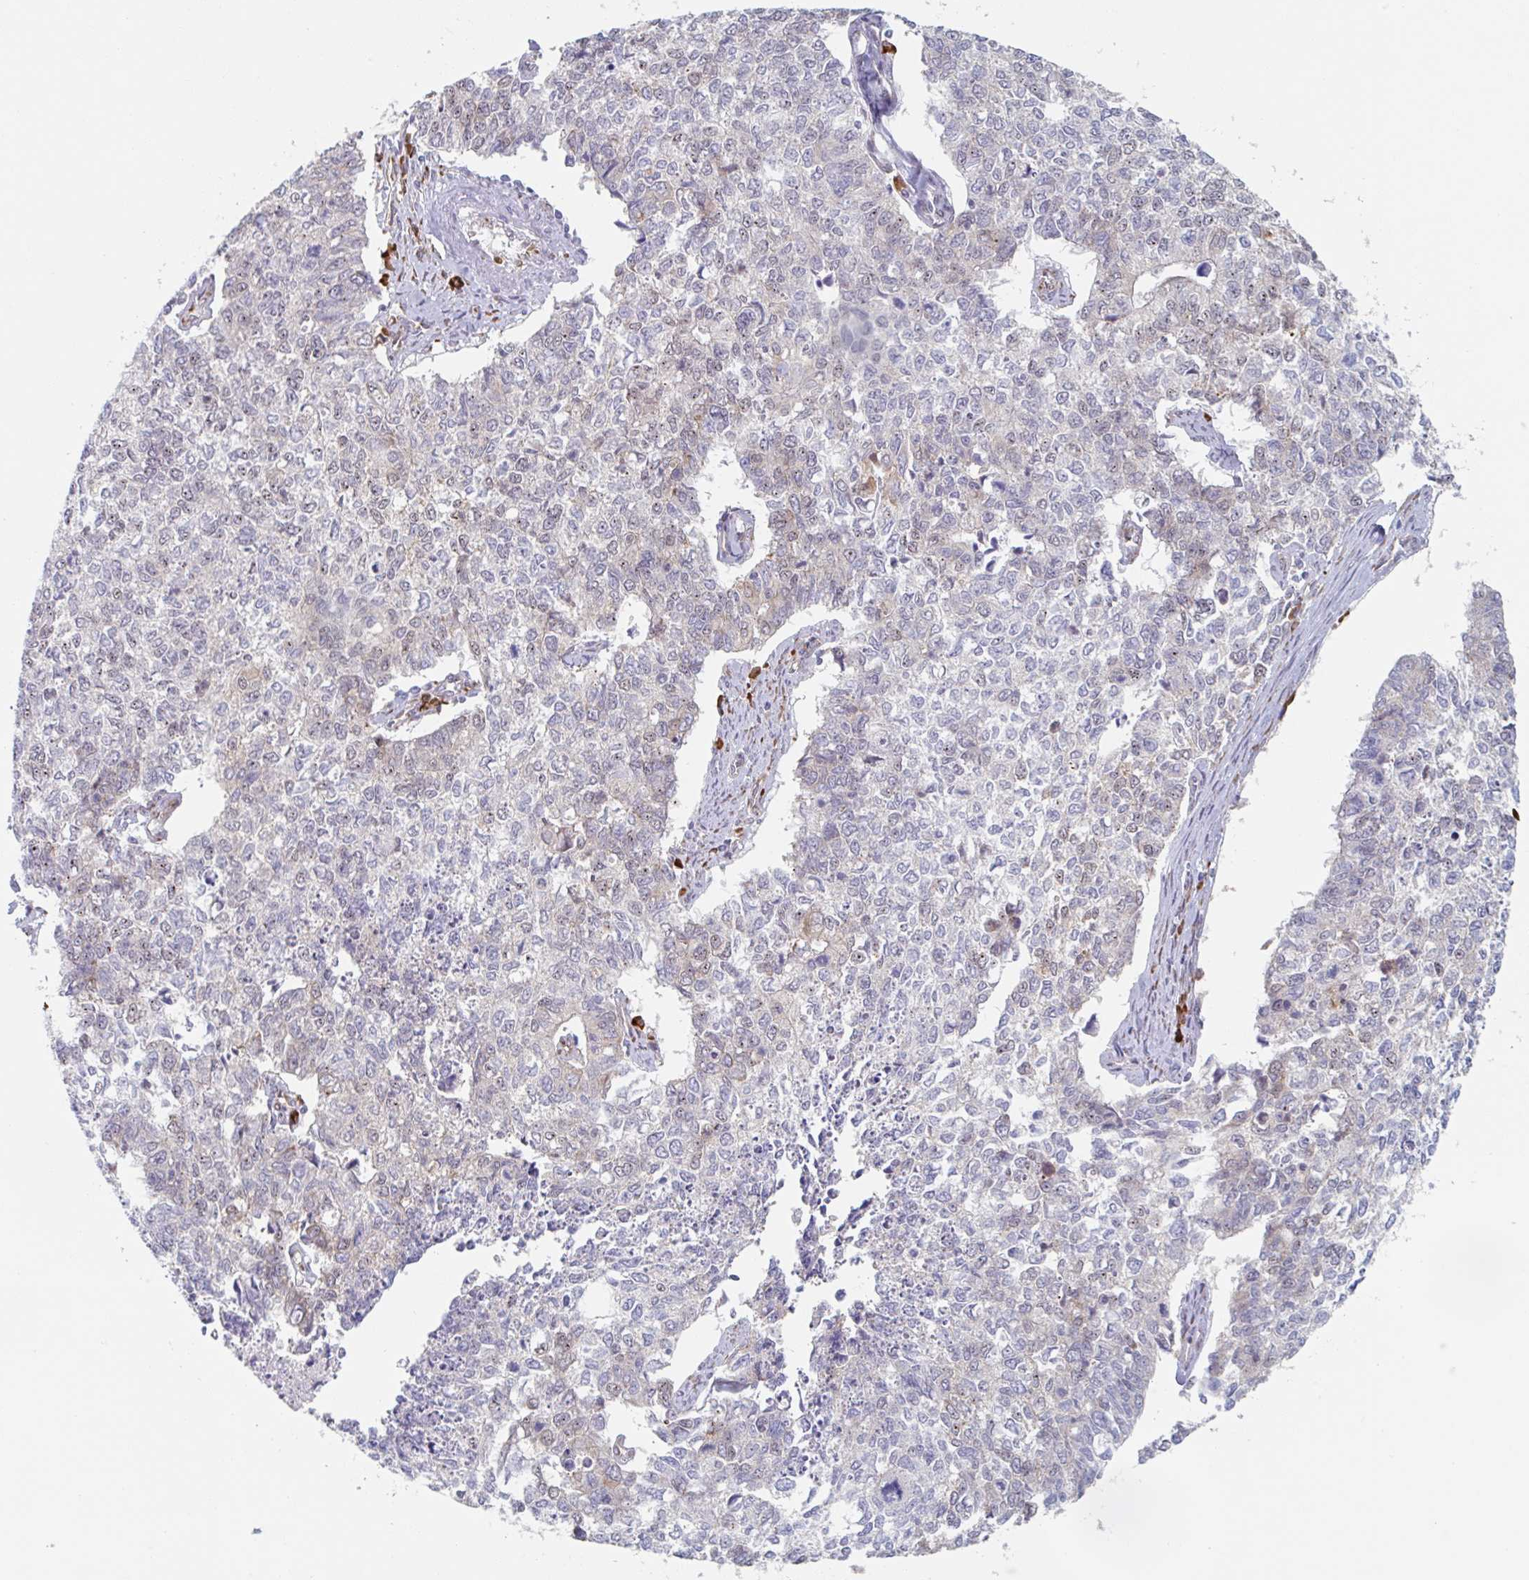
{"staining": {"intensity": "negative", "quantity": "none", "location": "none"}, "tissue": "cervical cancer", "cell_type": "Tumor cells", "image_type": "cancer", "snomed": [{"axis": "morphology", "description": "Adenocarcinoma, NOS"}, {"axis": "topography", "description": "Cervix"}], "caption": "Immunohistochemistry image of neoplastic tissue: cervical cancer (adenocarcinoma) stained with DAB (3,3'-diaminobenzidine) reveals no significant protein staining in tumor cells.", "gene": "TRAPPC10", "patient": {"sex": "female", "age": 63}}